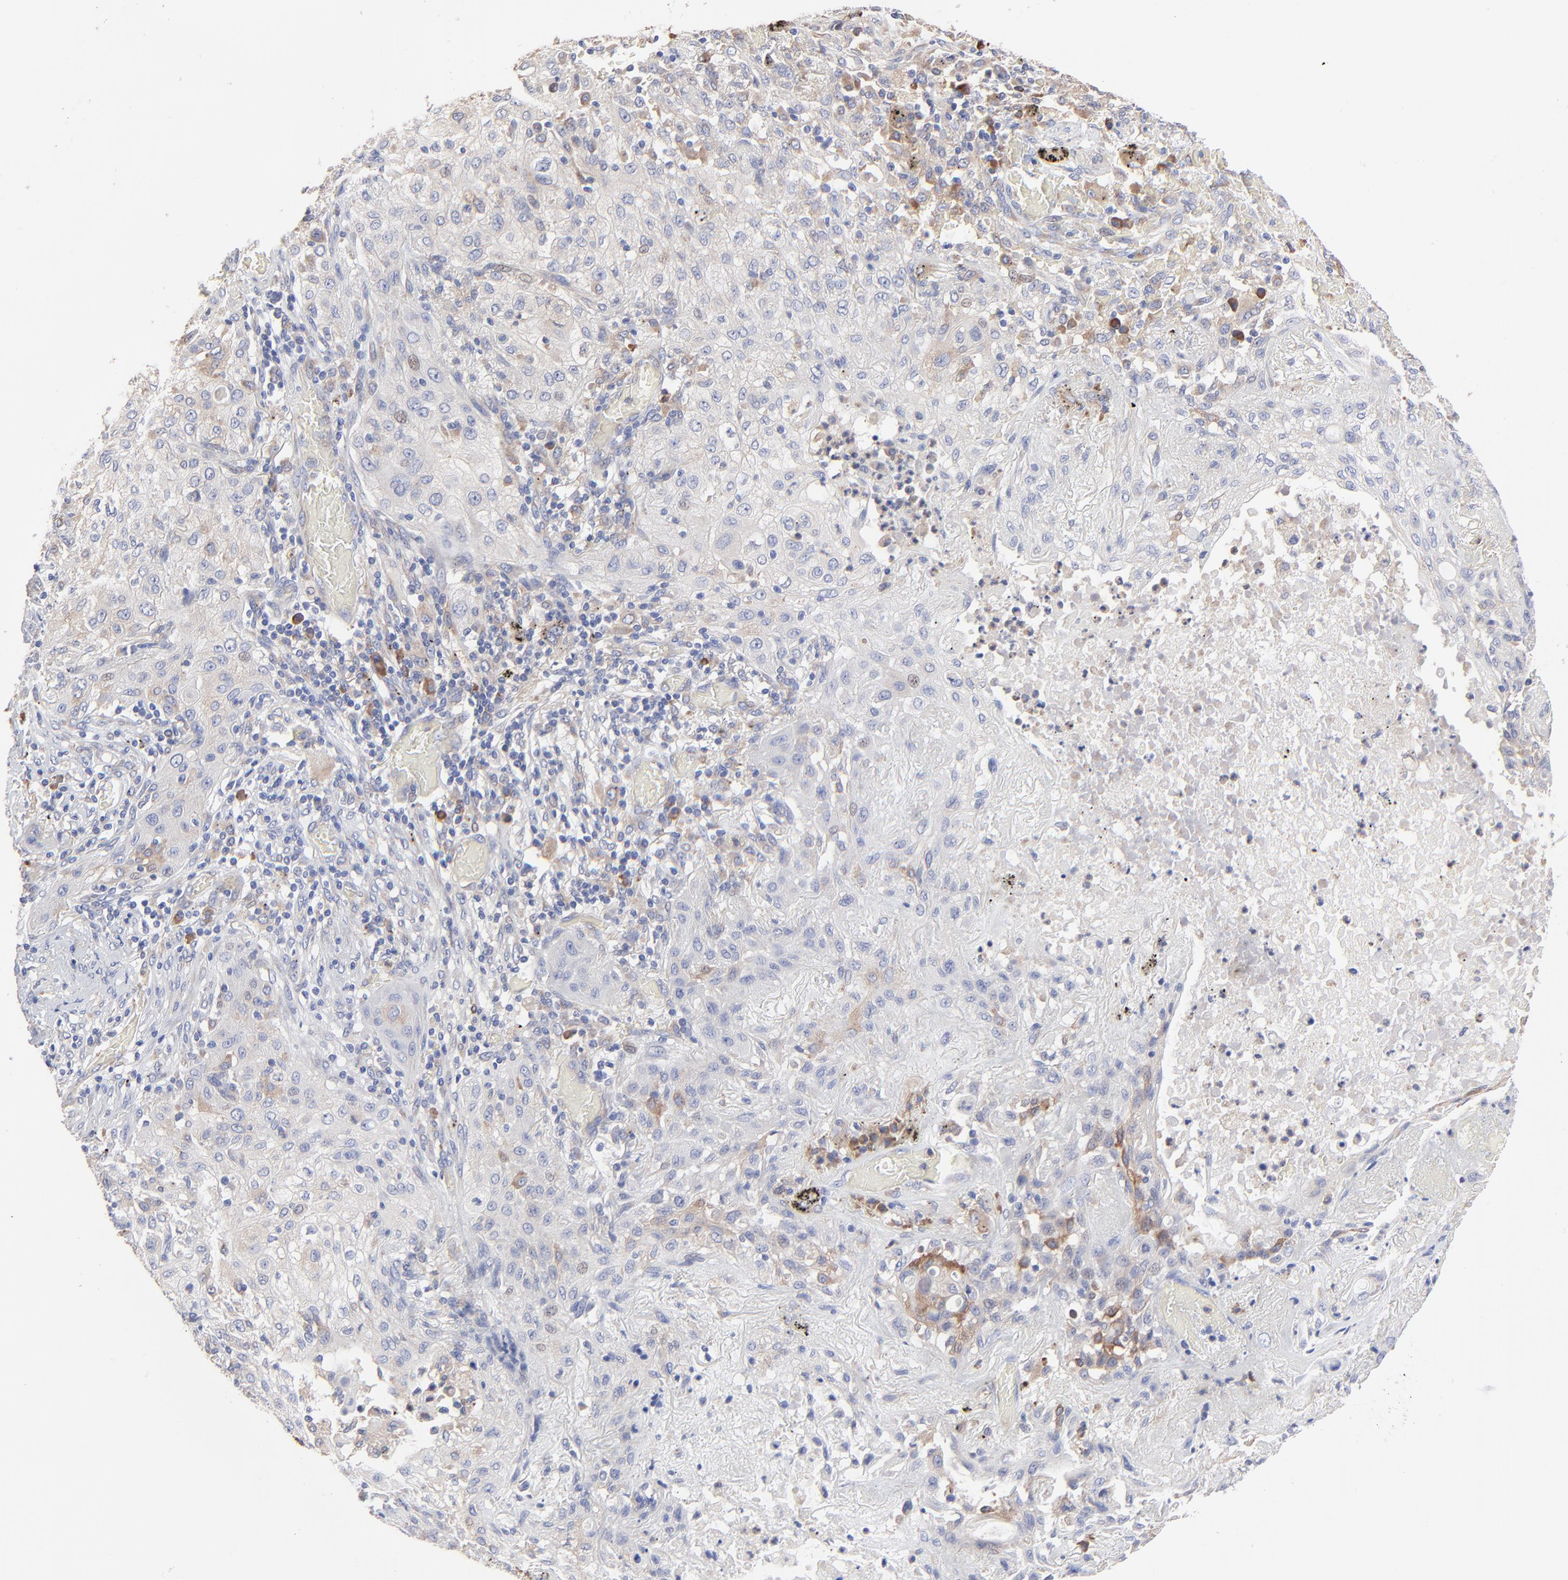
{"staining": {"intensity": "weak", "quantity": "<25%", "location": "cytoplasmic/membranous"}, "tissue": "lung cancer", "cell_type": "Tumor cells", "image_type": "cancer", "snomed": [{"axis": "morphology", "description": "Squamous cell carcinoma, NOS"}, {"axis": "topography", "description": "Lung"}], "caption": "High power microscopy micrograph of an immunohistochemistry (IHC) photomicrograph of lung squamous cell carcinoma, revealing no significant expression in tumor cells. The staining is performed using DAB brown chromogen with nuclei counter-stained in using hematoxylin.", "gene": "PPFIBP2", "patient": {"sex": "female", "age": 47}}